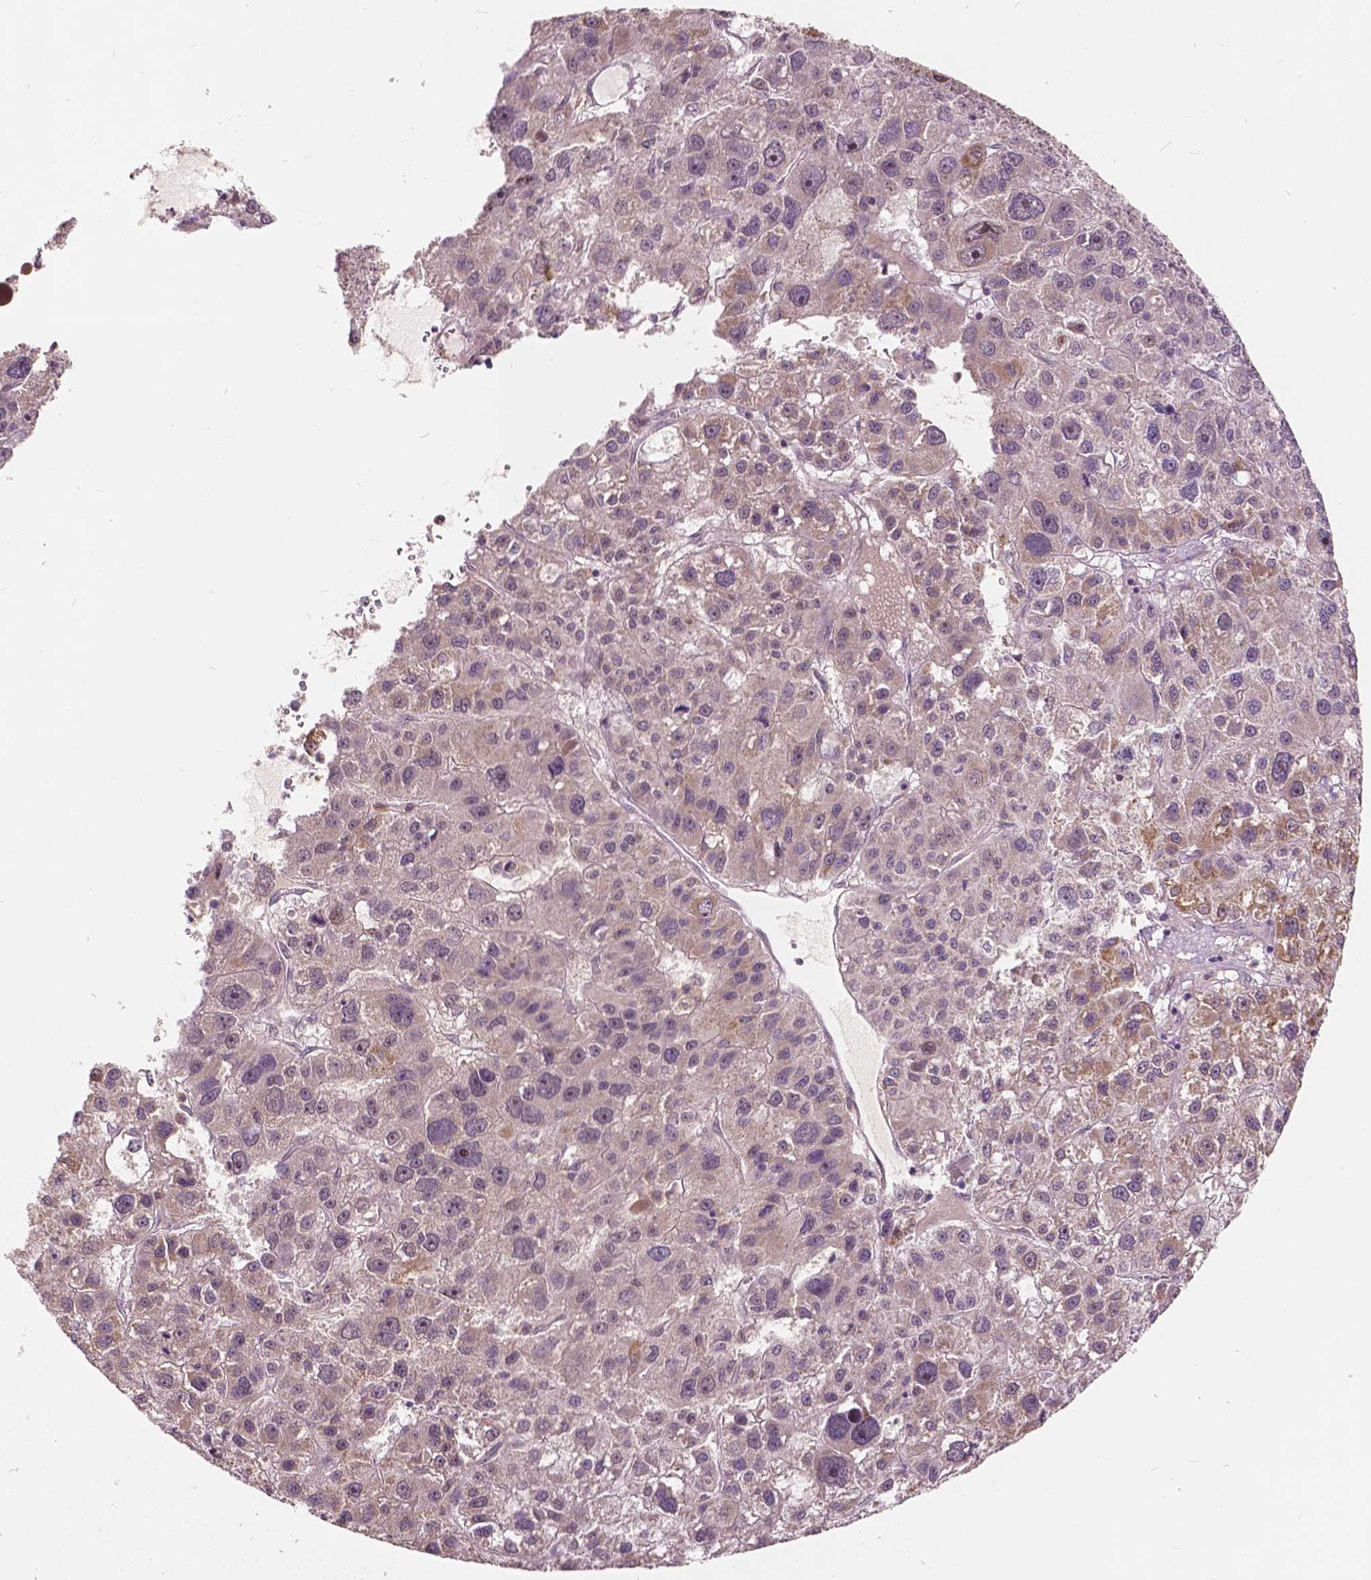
{"staining": {"intensity": "negative", "quantity": "none", "location": "none"}, "tissue": "liver cancer", "cell_type": "Tumor cells", "image_type": "cancer", "snomed": [{"axis": "morphology", "description": "Carcinoma, Hepatocellular, NOS"}, {"axis": "topography", "description": "Liver"}], "caption": "This photomicrograph is of liver cancer stained with immunohistochemistry to label a protein in brown with the nuclei are counter-stained blue. There is no positivity in tumor cells. The staining was performed using DAB (3,3'-diaminobenzidine) to visualize the protein expression in brown, while the nuclei were stained in blue with hematoxylin (Magnification: 20x).", "gene": "DLX6", "patient": {"sex": "male", "age": 73}}